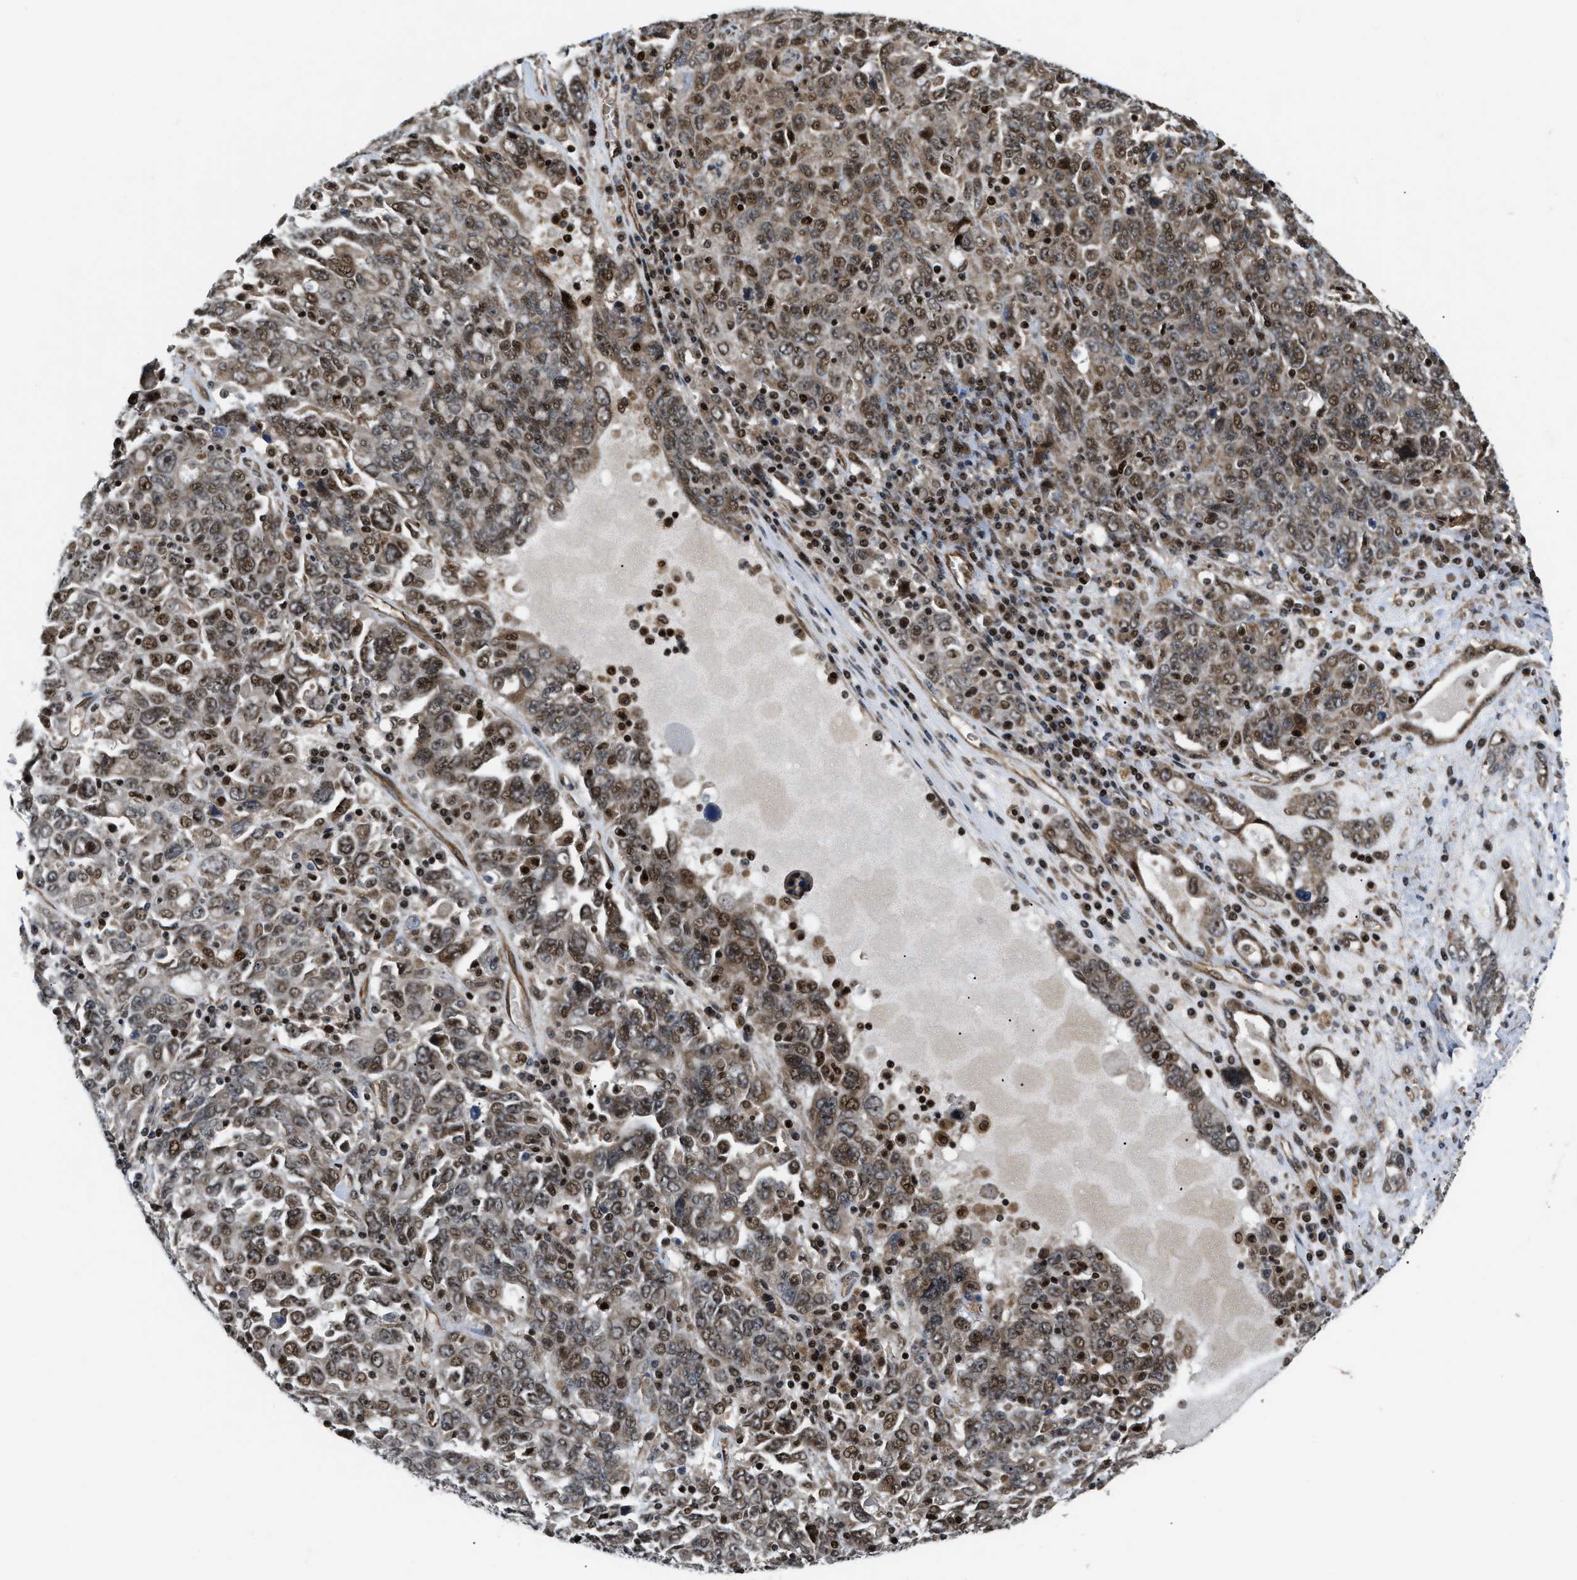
{"staining": {"intensity": "moderate", "quantity": "25%-75%", "location": "nuclear"}, "tissue": "ovarian cancer", "cell_type": "Tumor cells", "image_type": "cancer", "snomed": [{"axis": "morphology", "description": "Carcinoma, endometroid"}, {"axis": "topography", "description": "Ovary"}], "caption": "DAB immunohistochemical staining of human endometroid carcinoma (ovarian) shows moderate nuclear protein positivity in approximately 25%-75% of tumor cells.", "gene": "LTA4H", "patient": {"sex": "female", "age": 62}}